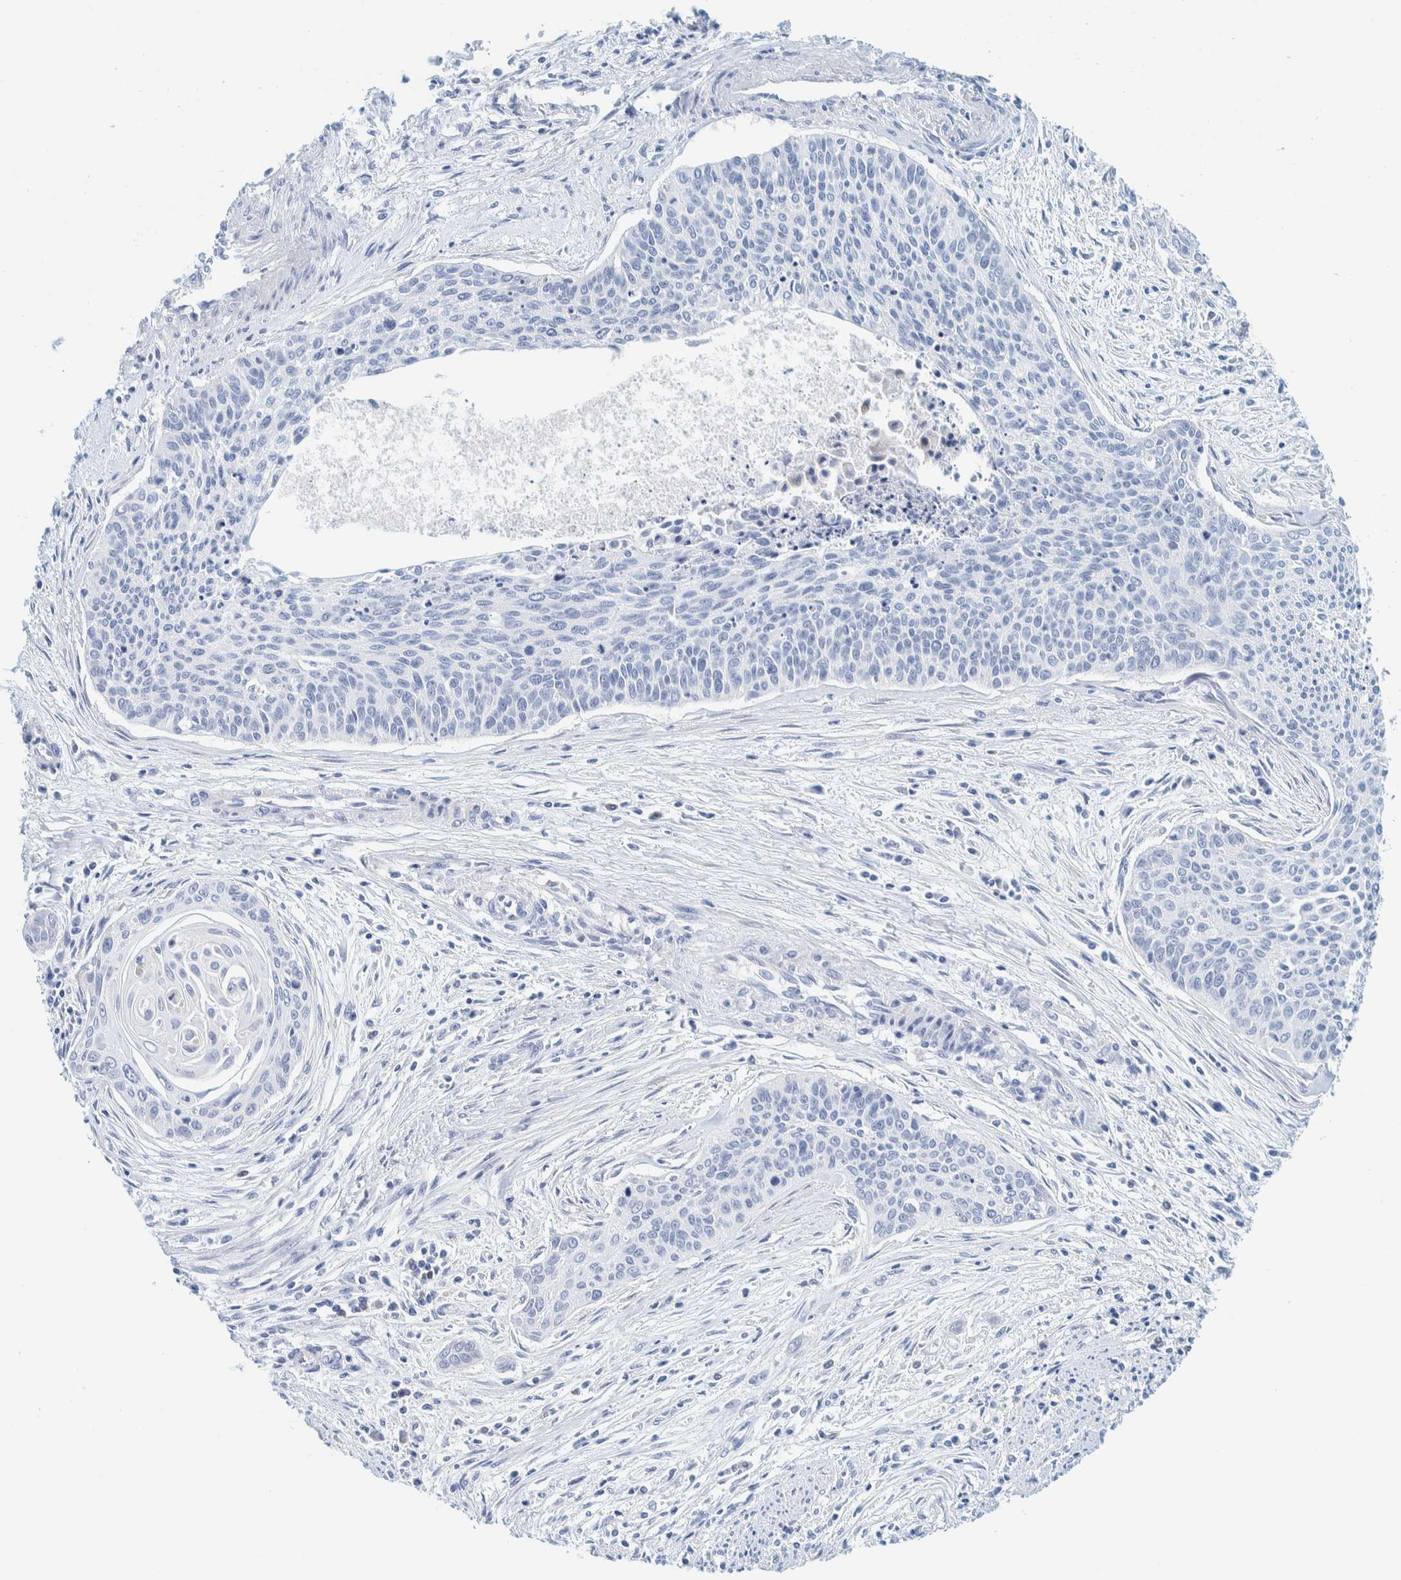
{"staining": {"intensity": "negative", "quantity": "none", "location": "none"}, "tissue": "cervical cancer", "cell_type": "Tumor cells", "image_type": "cancer", "snomed": [{"axis": "morphology", "description": "Squamous cell carcinoma, NOS"}, {"axis": "topography", "description": "Cervix"}], "caption": "There is no significant expression in tumor cells of cervical squamous cell carcinoma.", "gene": "MOG", "patient": {"sex": "female", "age": 55}}